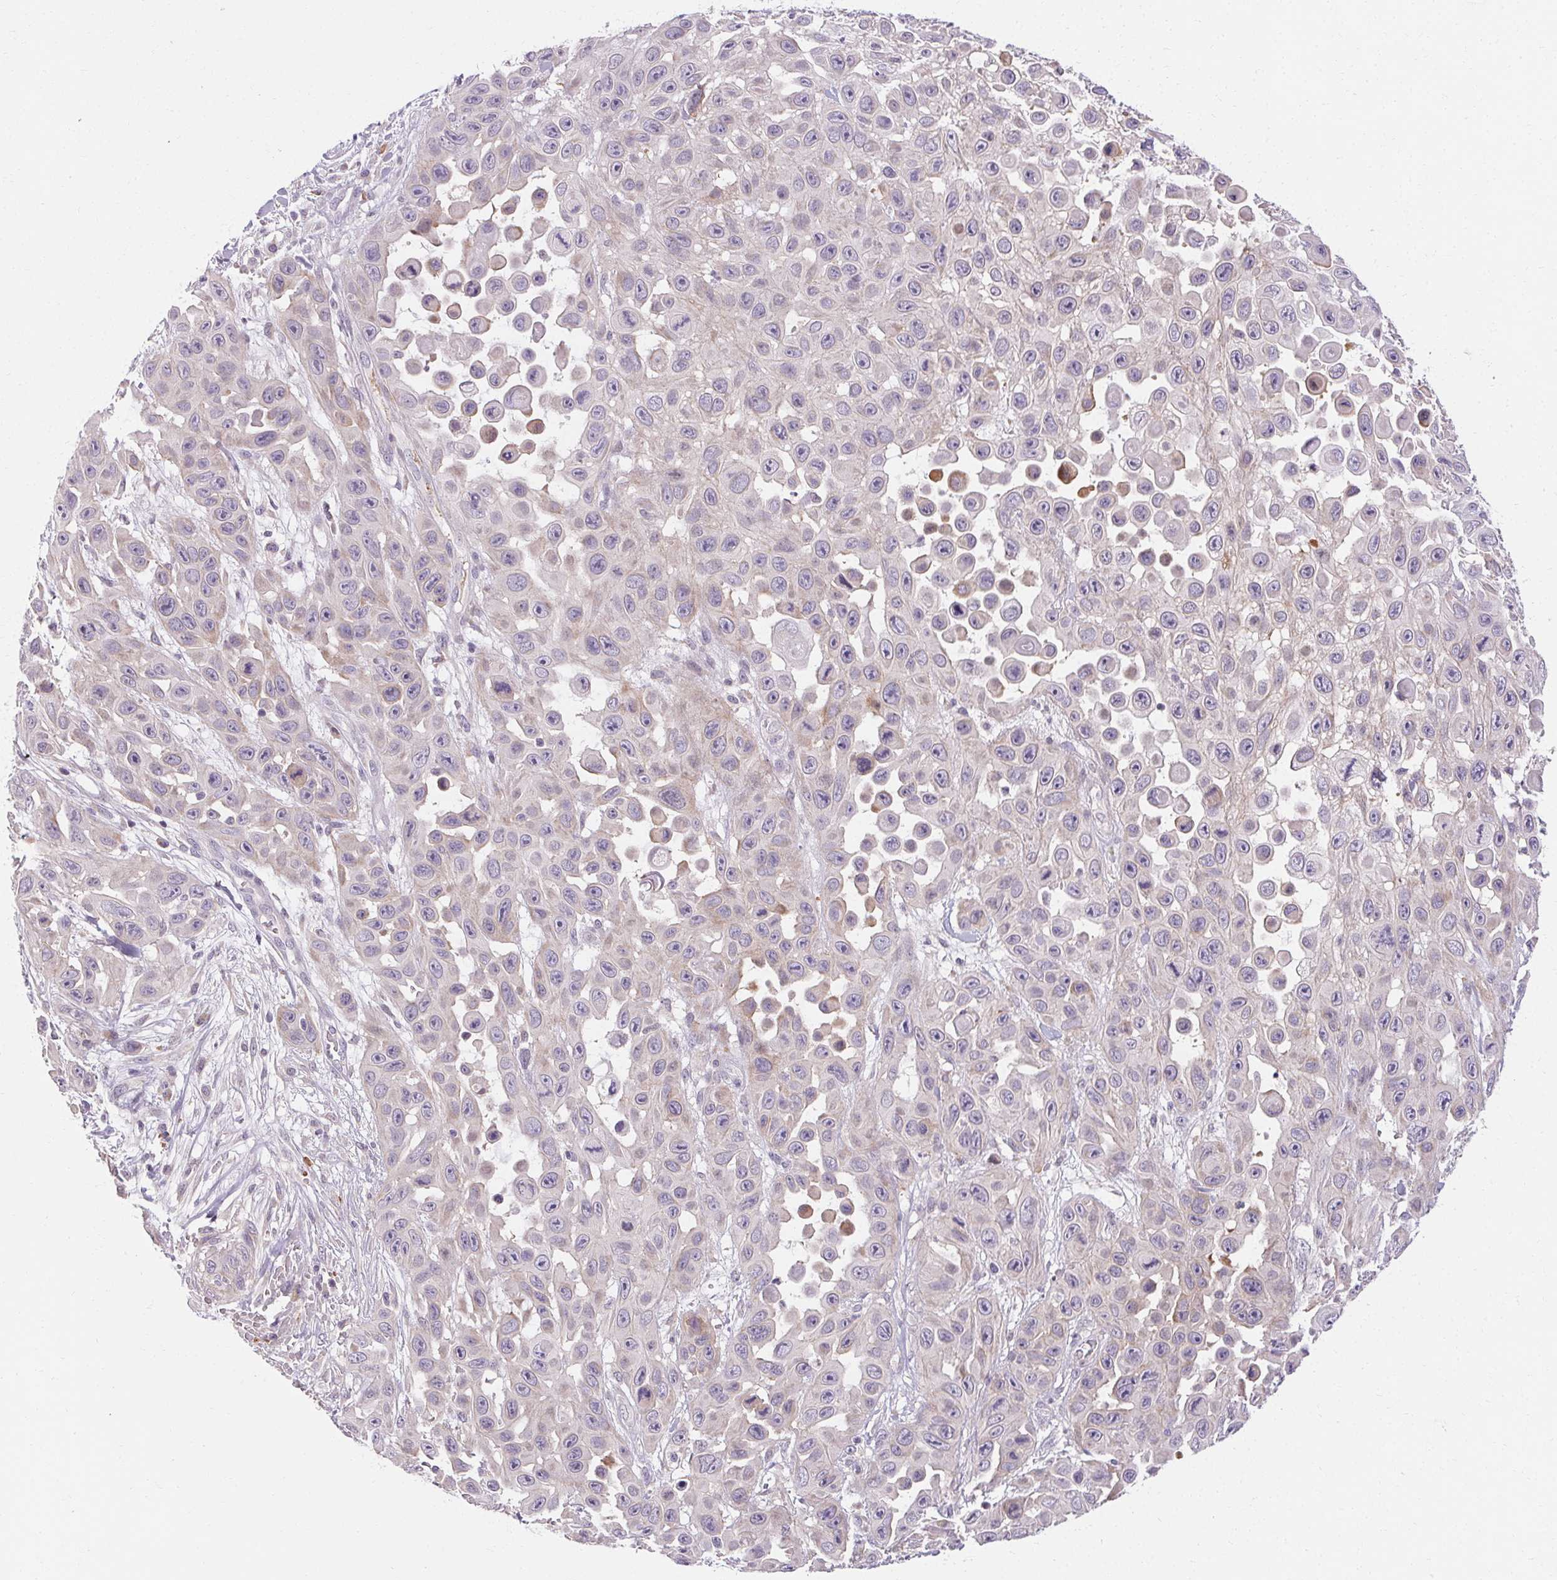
{"staining": {"intensity": "negative", "quantity": "none", "location": "none"}, "tissue": "skin cancer", "cell_type": "Tumor cells", "image_type": "cancer", "snomed": [{"axis": "morphology", "description": "Squamous cell carcinoma, NOS"}, {"axis": "topography", "description": "Skin"}], "caption": "A photomicrograph of human skin squamous cell carcinoma is negative for staining in tumor cells.", "gene": "TMEM52B", "patient": {"sex": "male", "age": 81}}